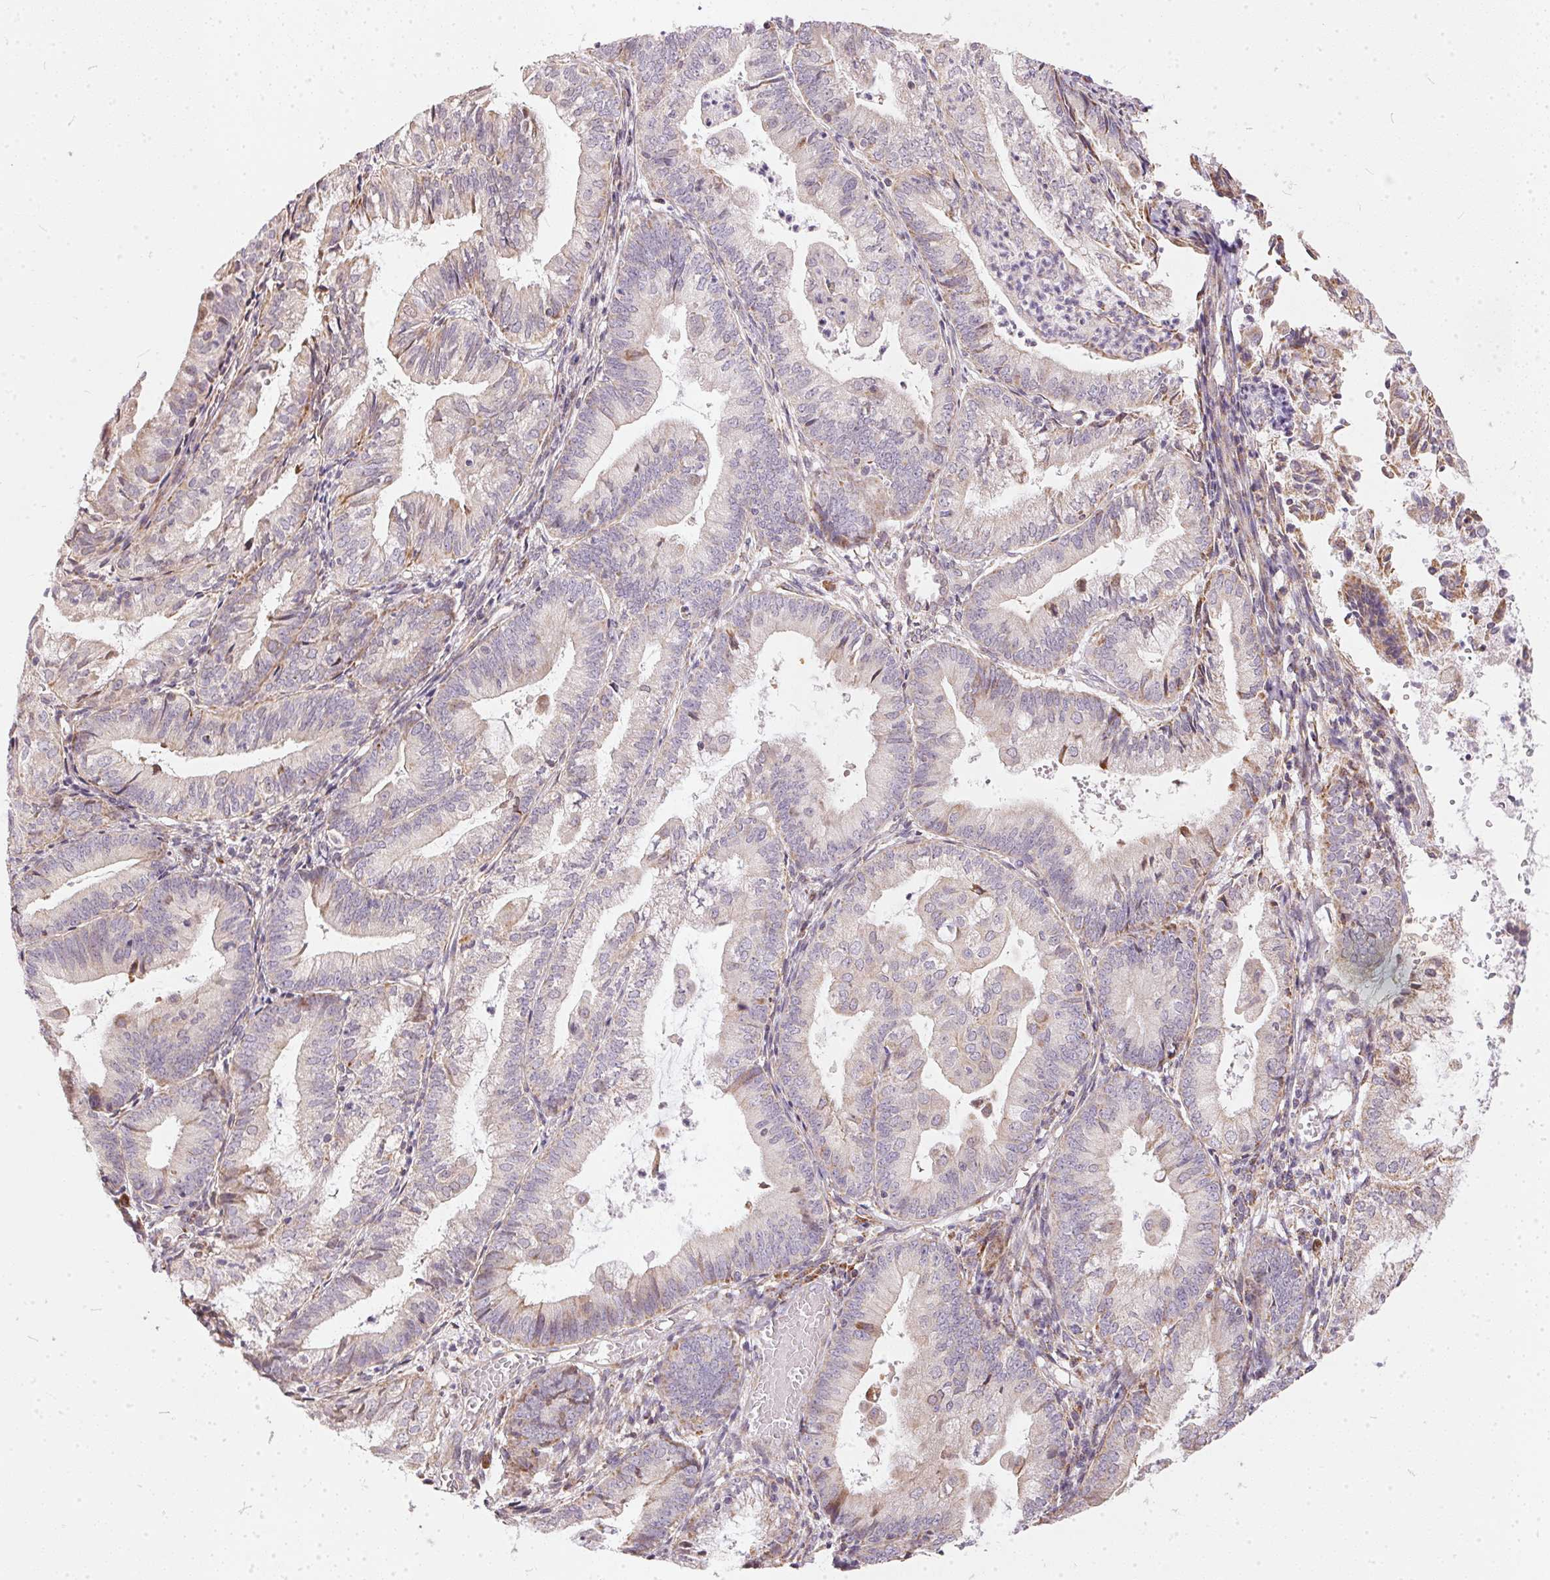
{"staining": {"intensity": "weak", "quantity": "<25%", "location": "cytoplasmic/membranous"}, "tissue": "endometrial cancer", "cell_type": "Tumor cells", "image_type": "cancer", "snomed": [{"axis": "morphology", "description": "Adenocarcinoma, NOS"}, {"axis": "topography", "description": "Endometrium"}], "caption": "This is an immunohistochemistry image of human endometrial cancer (adenocarcinoma). There is no positivity in tumor cells.", "gene": "VWA5B2", "patient": {"sex": "female", "age": 55}}